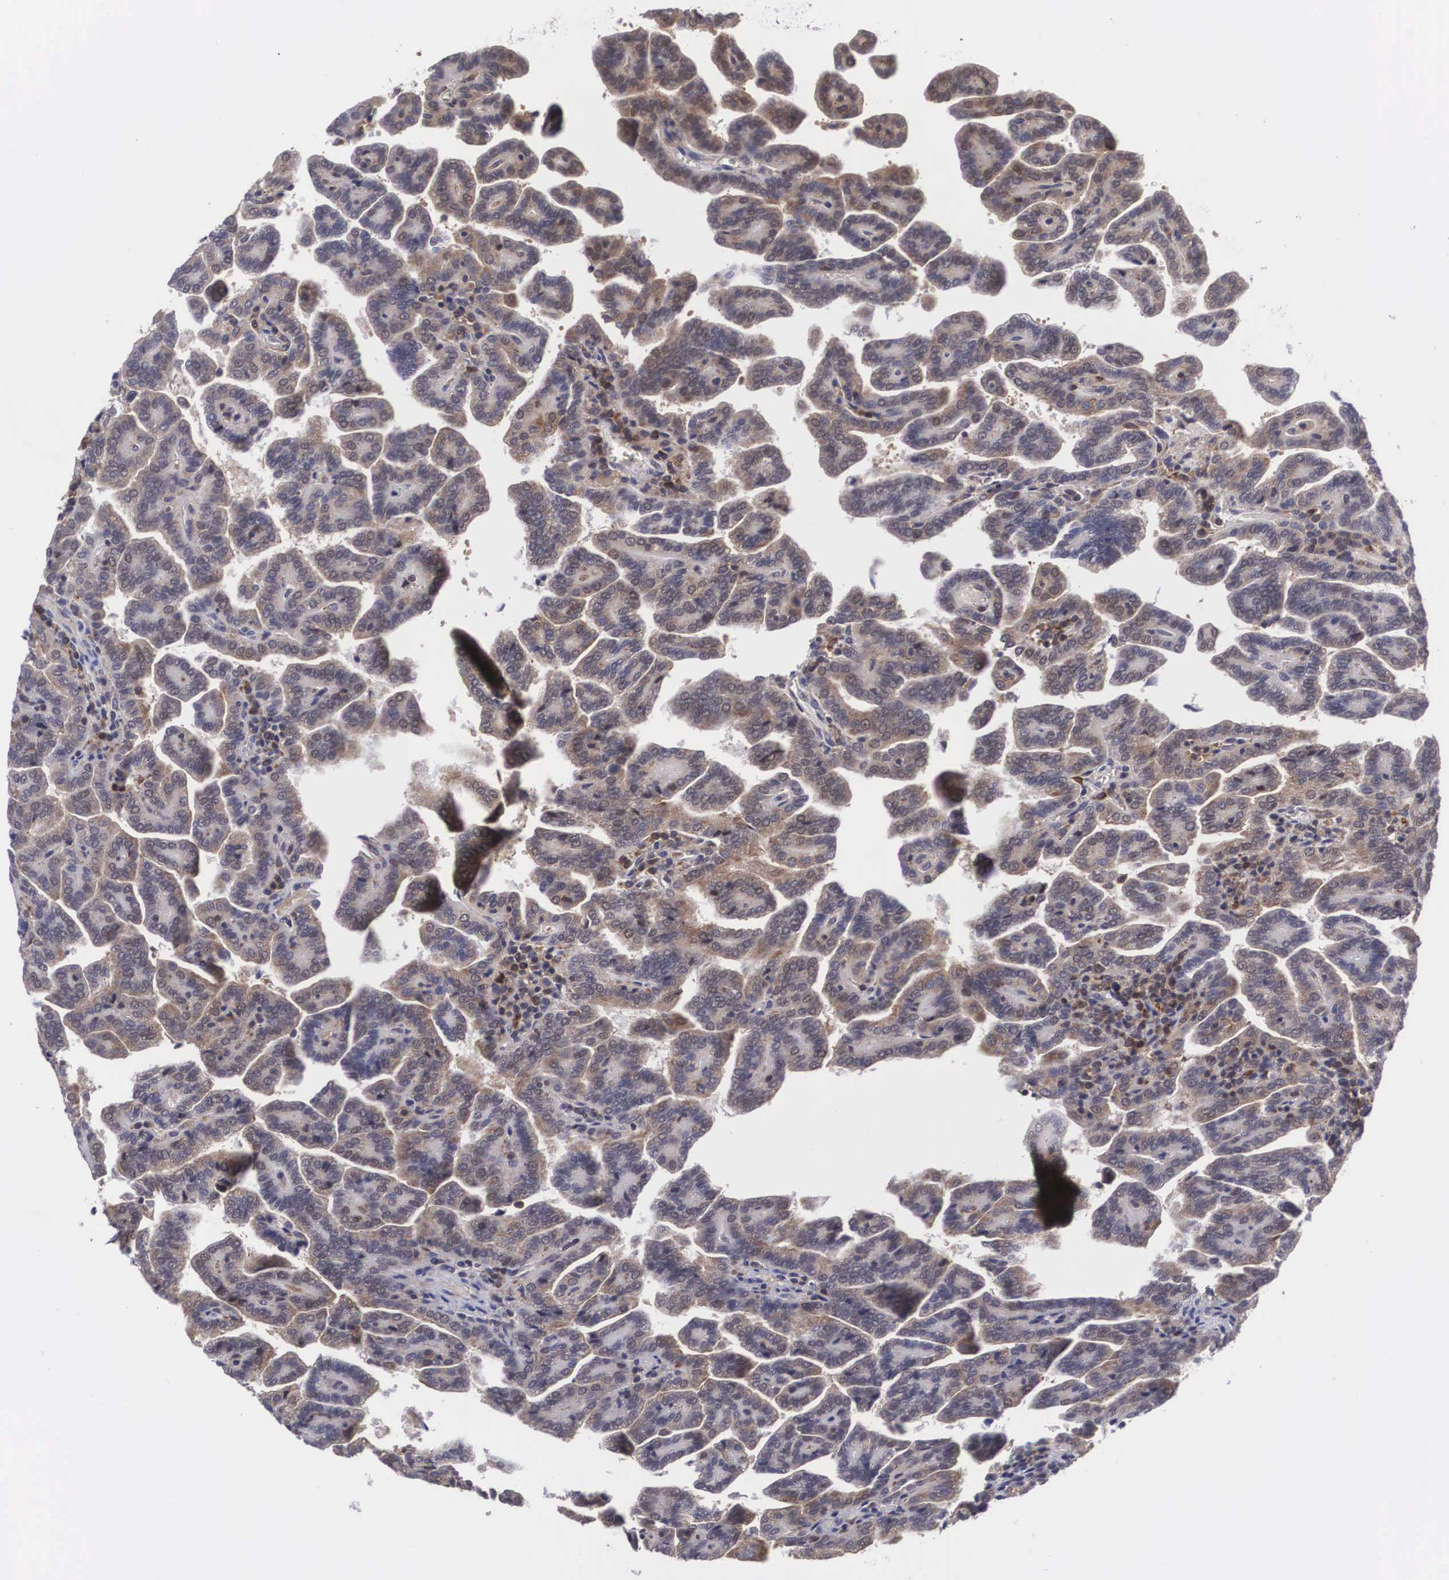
{"staining": {"intensity": "weak", "quantity": ">75%", "location": "cytoplasmic/membranous"}, "tissue": "renal cancer", "cell_type": "Tumor cells", "image_type": "cancer", "snomed": [{"axis": "morphology", "description": "Adenocarcinoma, NOS"}, {"axis": "topography", "description": "Kidney"}], "caption": "Tumor cells demonstrate low levels of weak cytoplasmic/membranous positivity in approximately >75% of cells in renal adenocarcinoma.", "gene": "ADSL", "patient": {"sex": "male", "age": 61}}